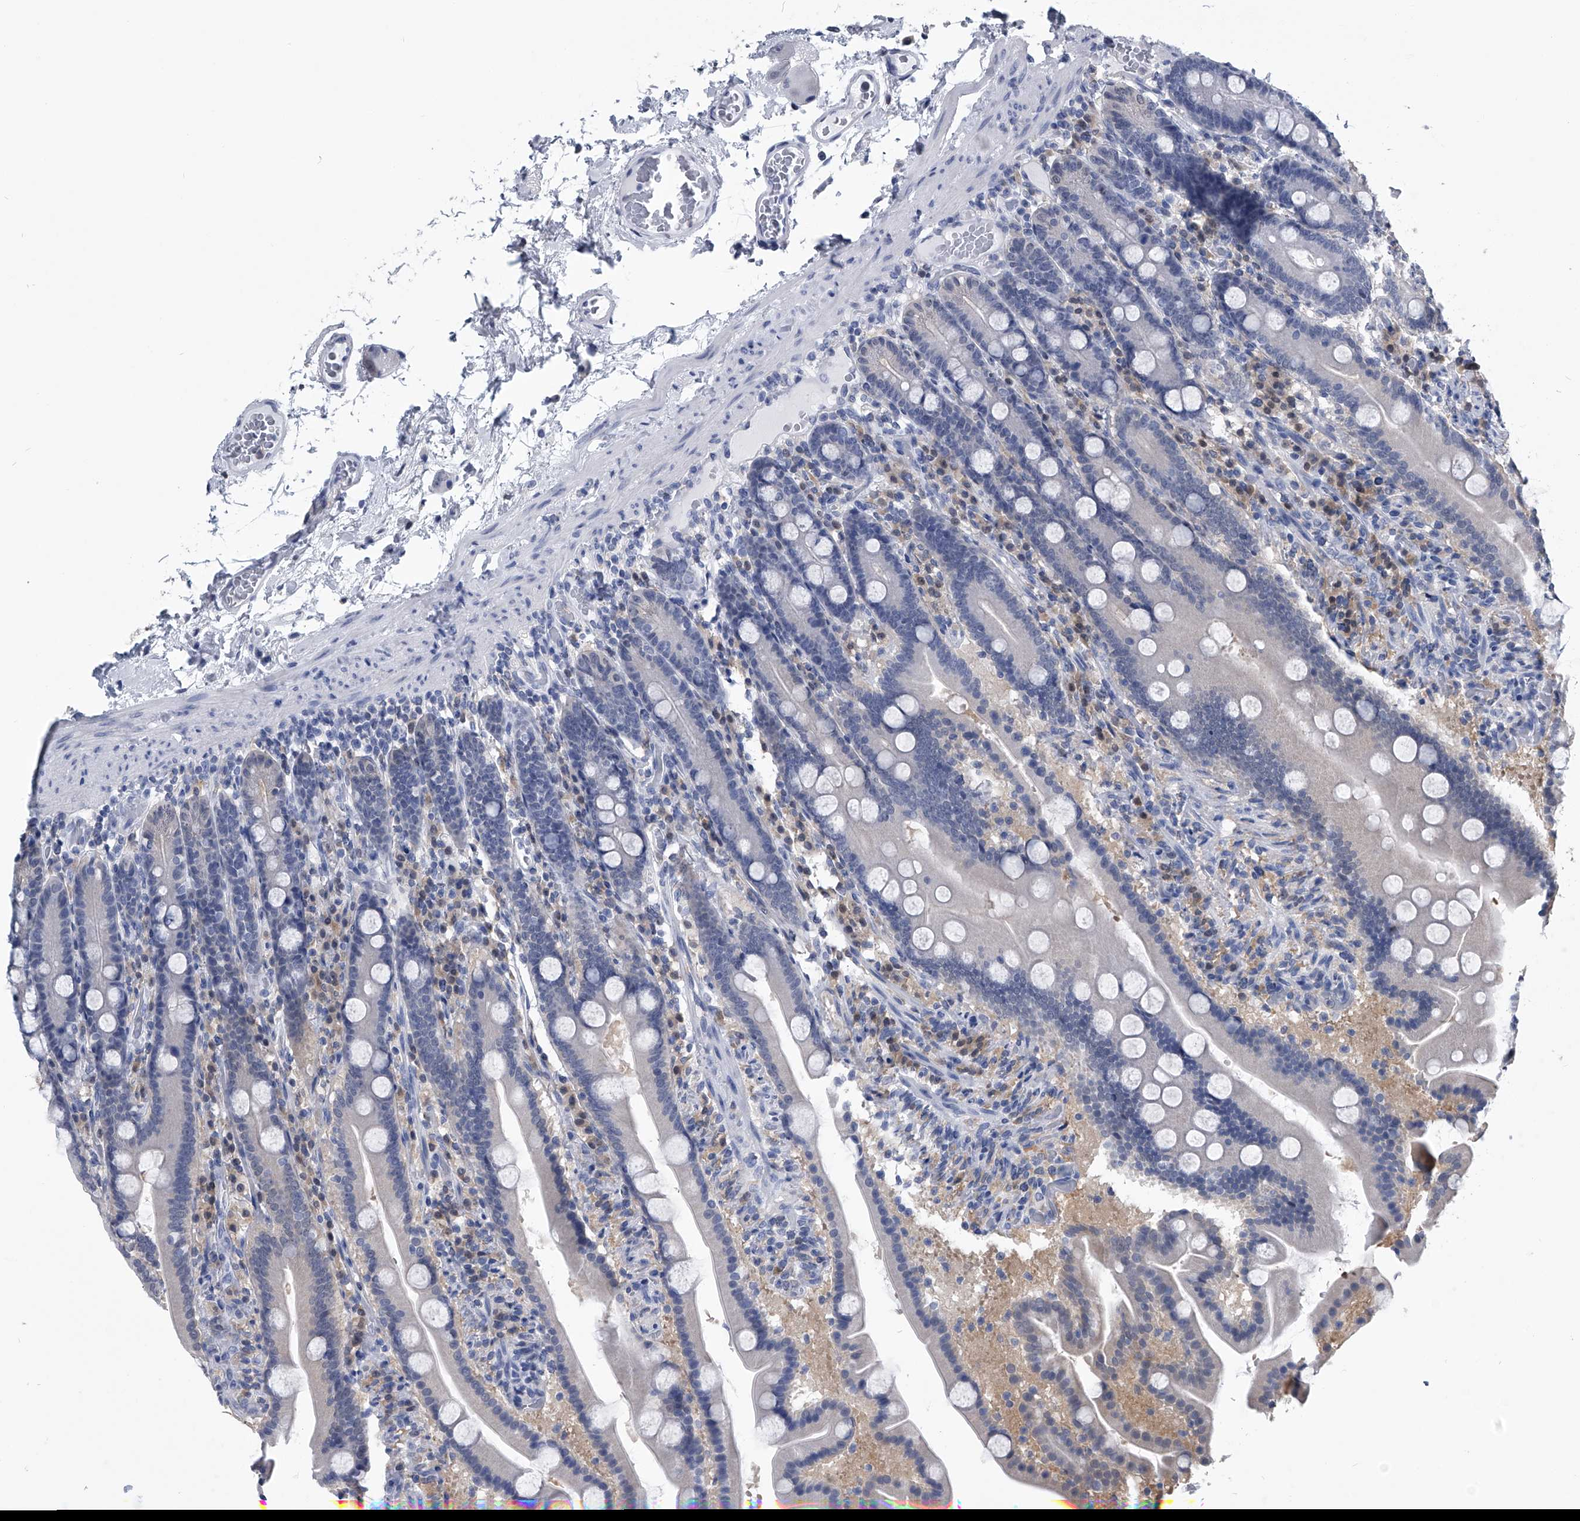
{"staining": {"intensity": "negative", "quantity": "none", "location": "none"}, "tissue": "duodenum", "cell_type": "Glandular cells", "image_type": "normal", "snomed": [{"axis": "morphology", "description": "Normal tissue, NOS"}, {"axis": "topography", "description": "Duodenum"}], "caption": "This is a photomicrograph of immunohistochemistry staining of benign duodenum, which shows no expression in glandular cells.", "gene": "PDXK", "patient": {"sex": "male", "age": 55}}